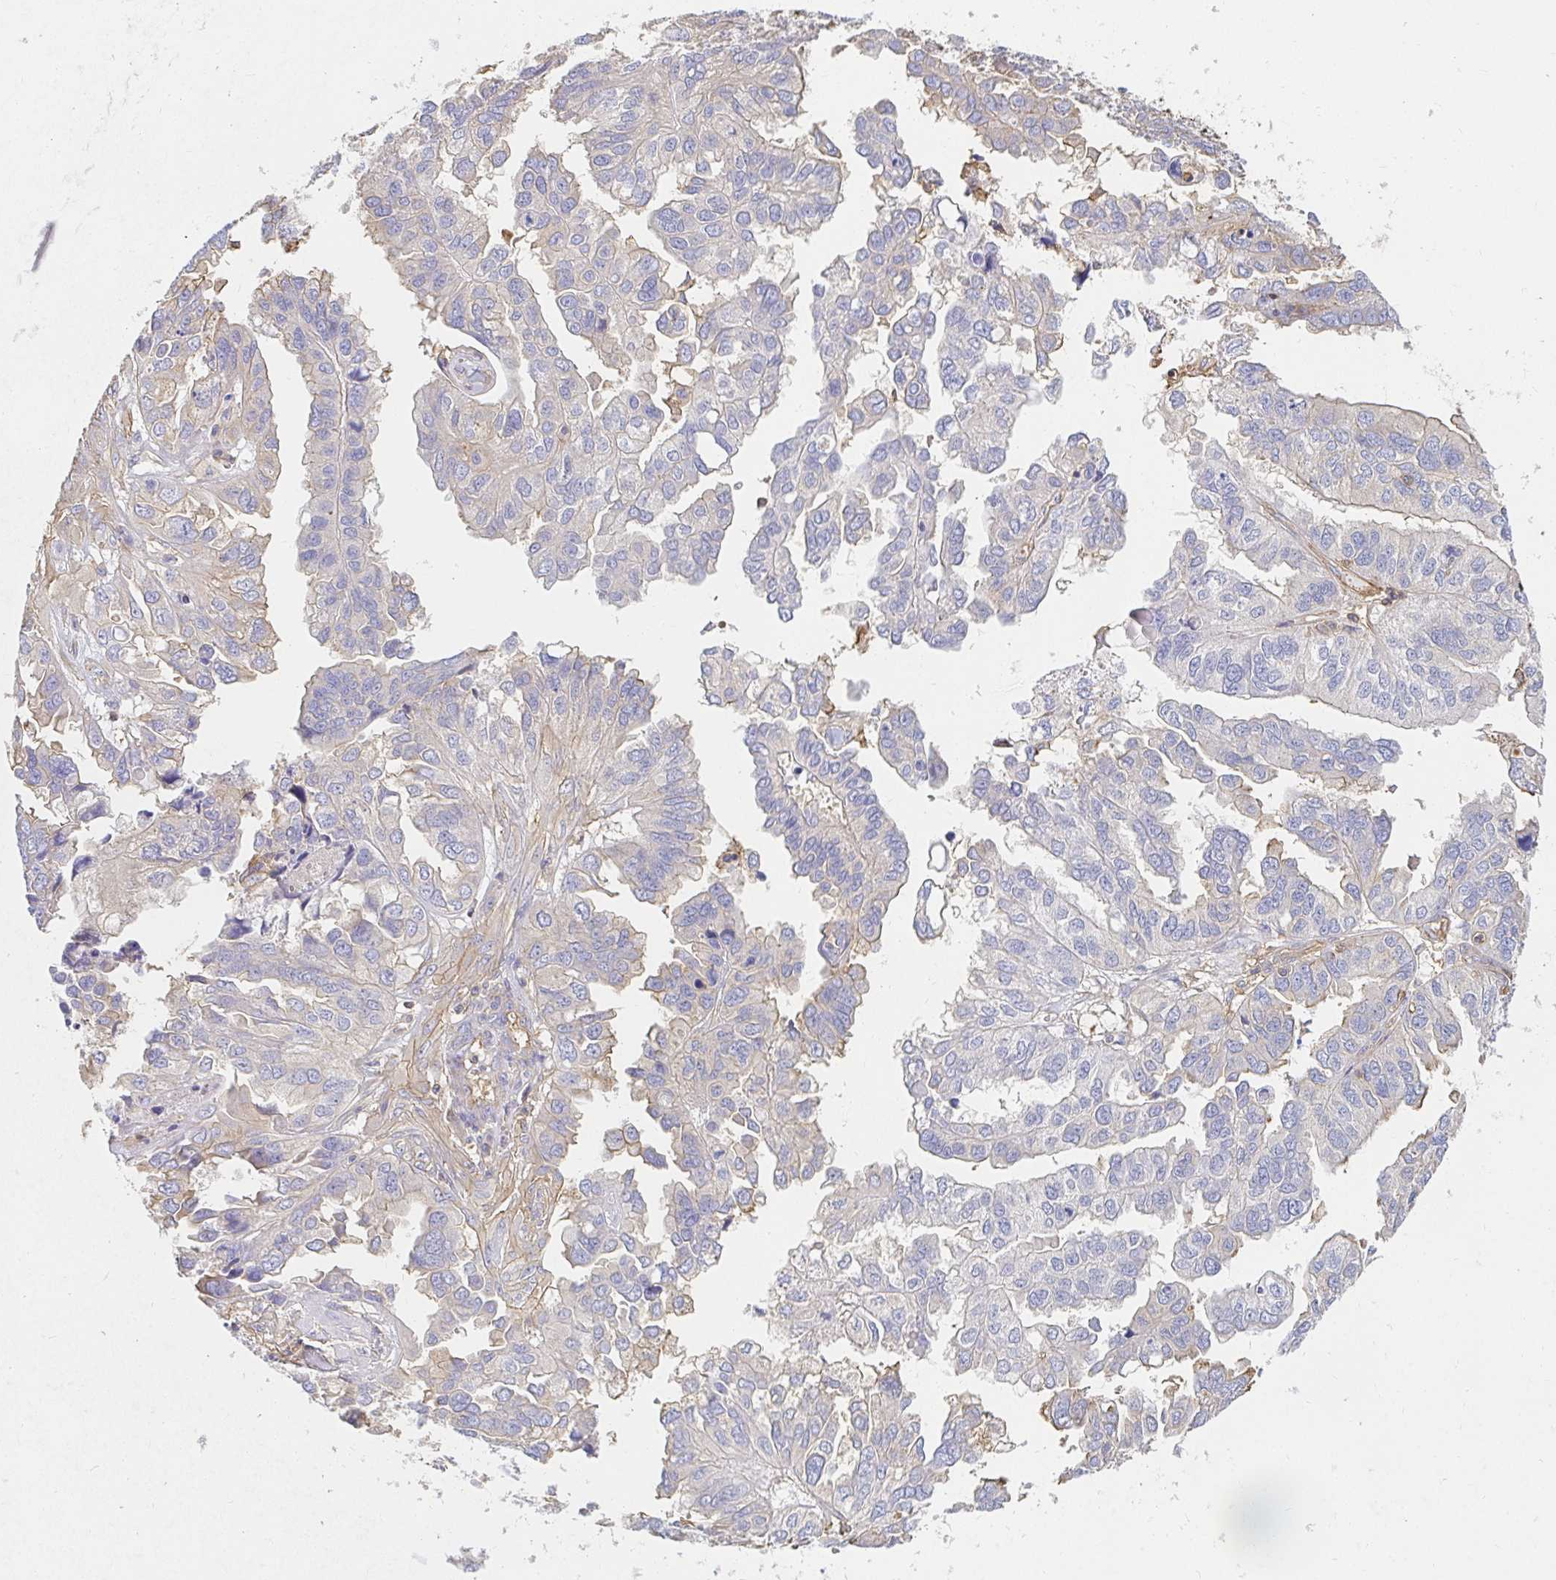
{"staining": {"intensity": "weak", "quantity": "<25%", "location": "cytoplasmic/membranous"}, "tissue": "ovarian cancer", "cell_type": "Tumor cells", "image_type": "cancer", "snomed": [{"axis": "morphology", "description": "Cystadenocarcinoma, serous, NOS"}, {"axis": "topography", "description": "Ovary"}], "caption": "IHC of human ovarian cancer (serous cystadenocarcinoma) shows no positivity in tumor cells. (DAB IHC visualized using brightfield microscopy, high magnification).", "gene": "TSPAN19", "patient": {"sex": "female", "age": 79}}